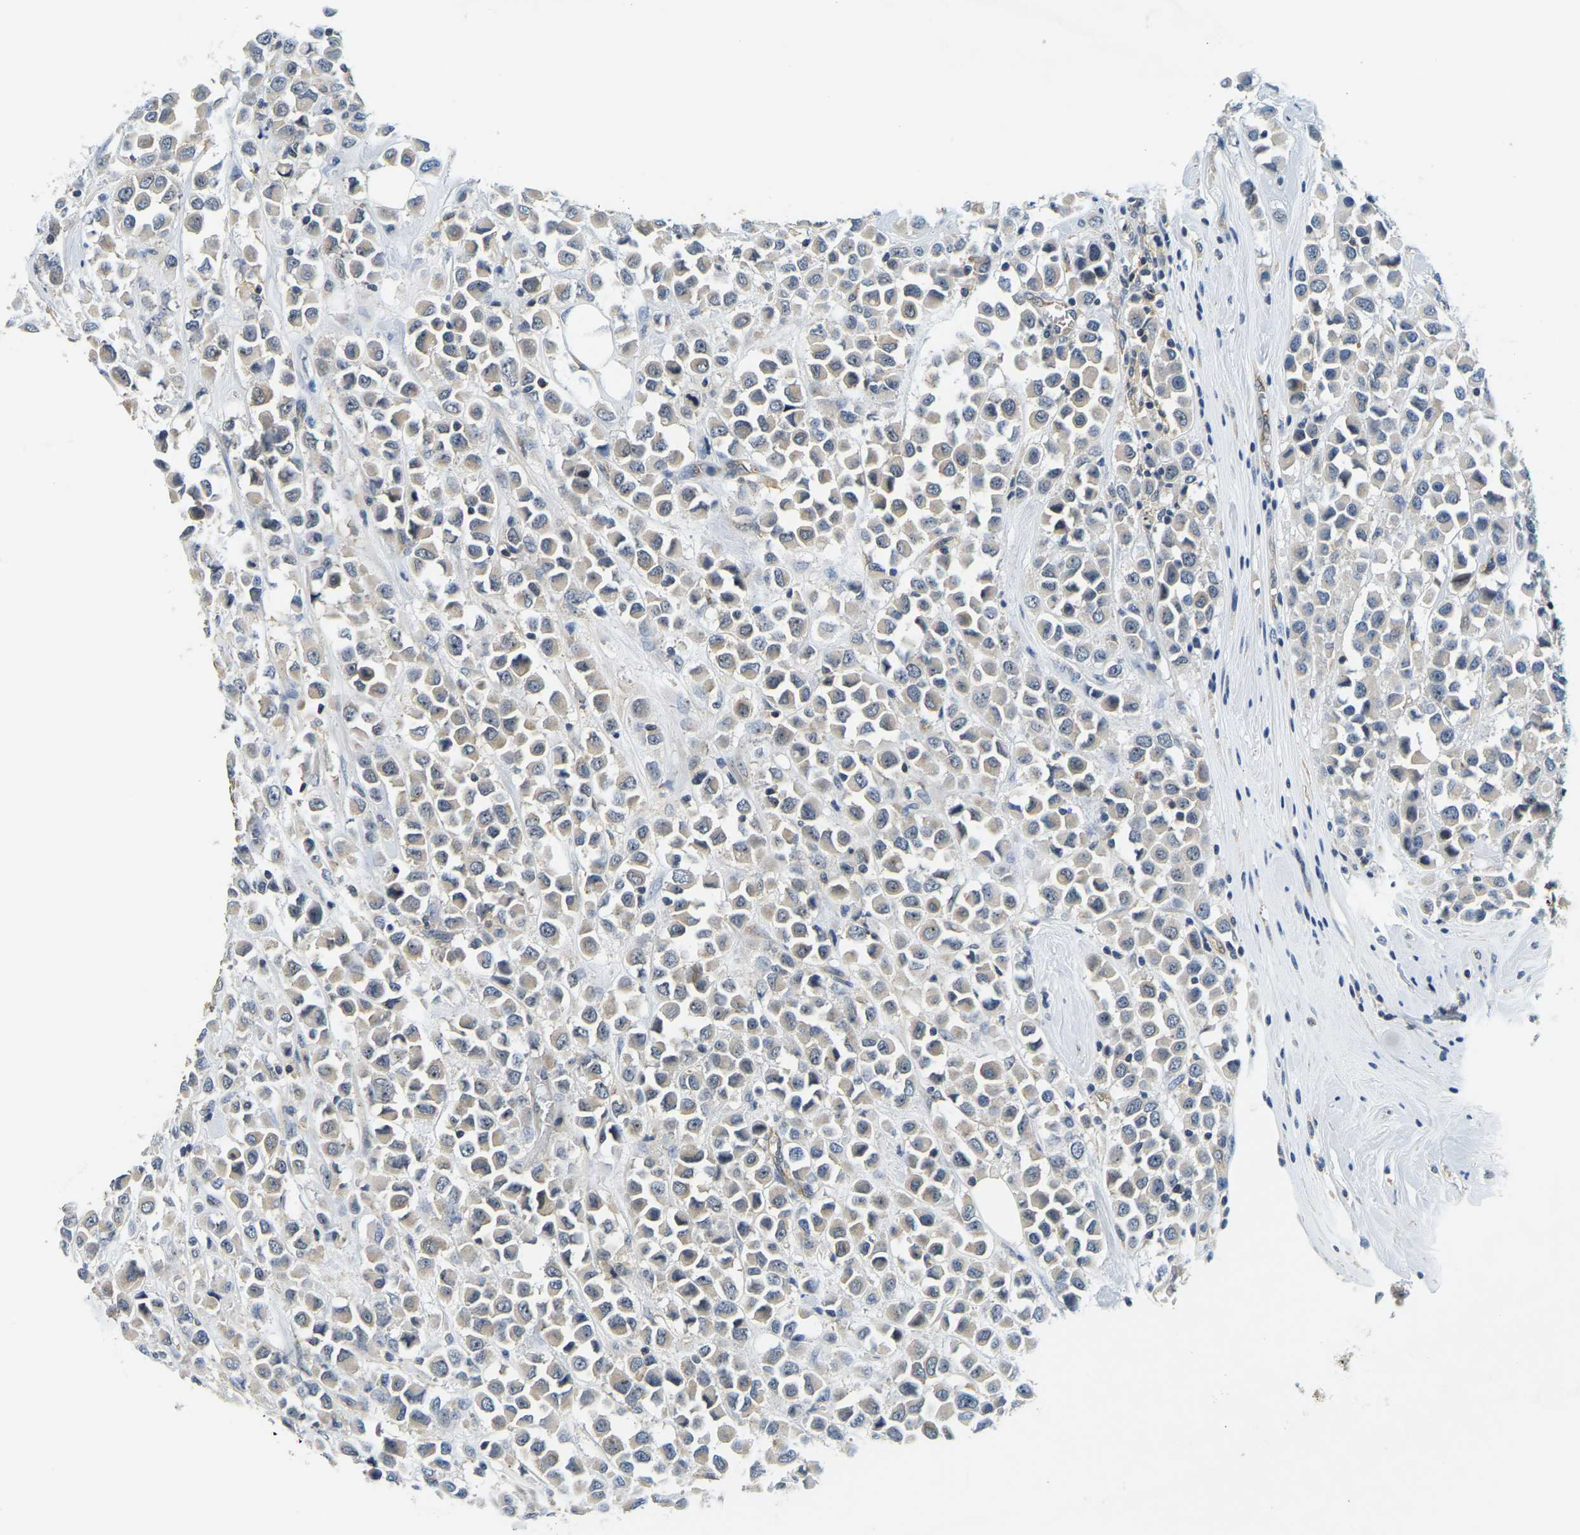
{"staining": {"intensity": "weak", "quantity": "<25%", "location": "cytoplasmic/membranous,nuclear"}, "tissue": "breast cancer", "cell_type": "Tumor cells", "image_type": "cancer", "snomed": [{"axis": "morphology", "description": "Duct carcinoma"}, {"axis": "topography", "description": "Breast"}], "caption": "A high-resolution micrograph shows immunohistochemistry staining of breast cancer (invasive ductal carcinoma), which exhibits no significant expression in tumor cells.", "gene": "RRP1", "patient": {"sex": "female", "age": 61}}